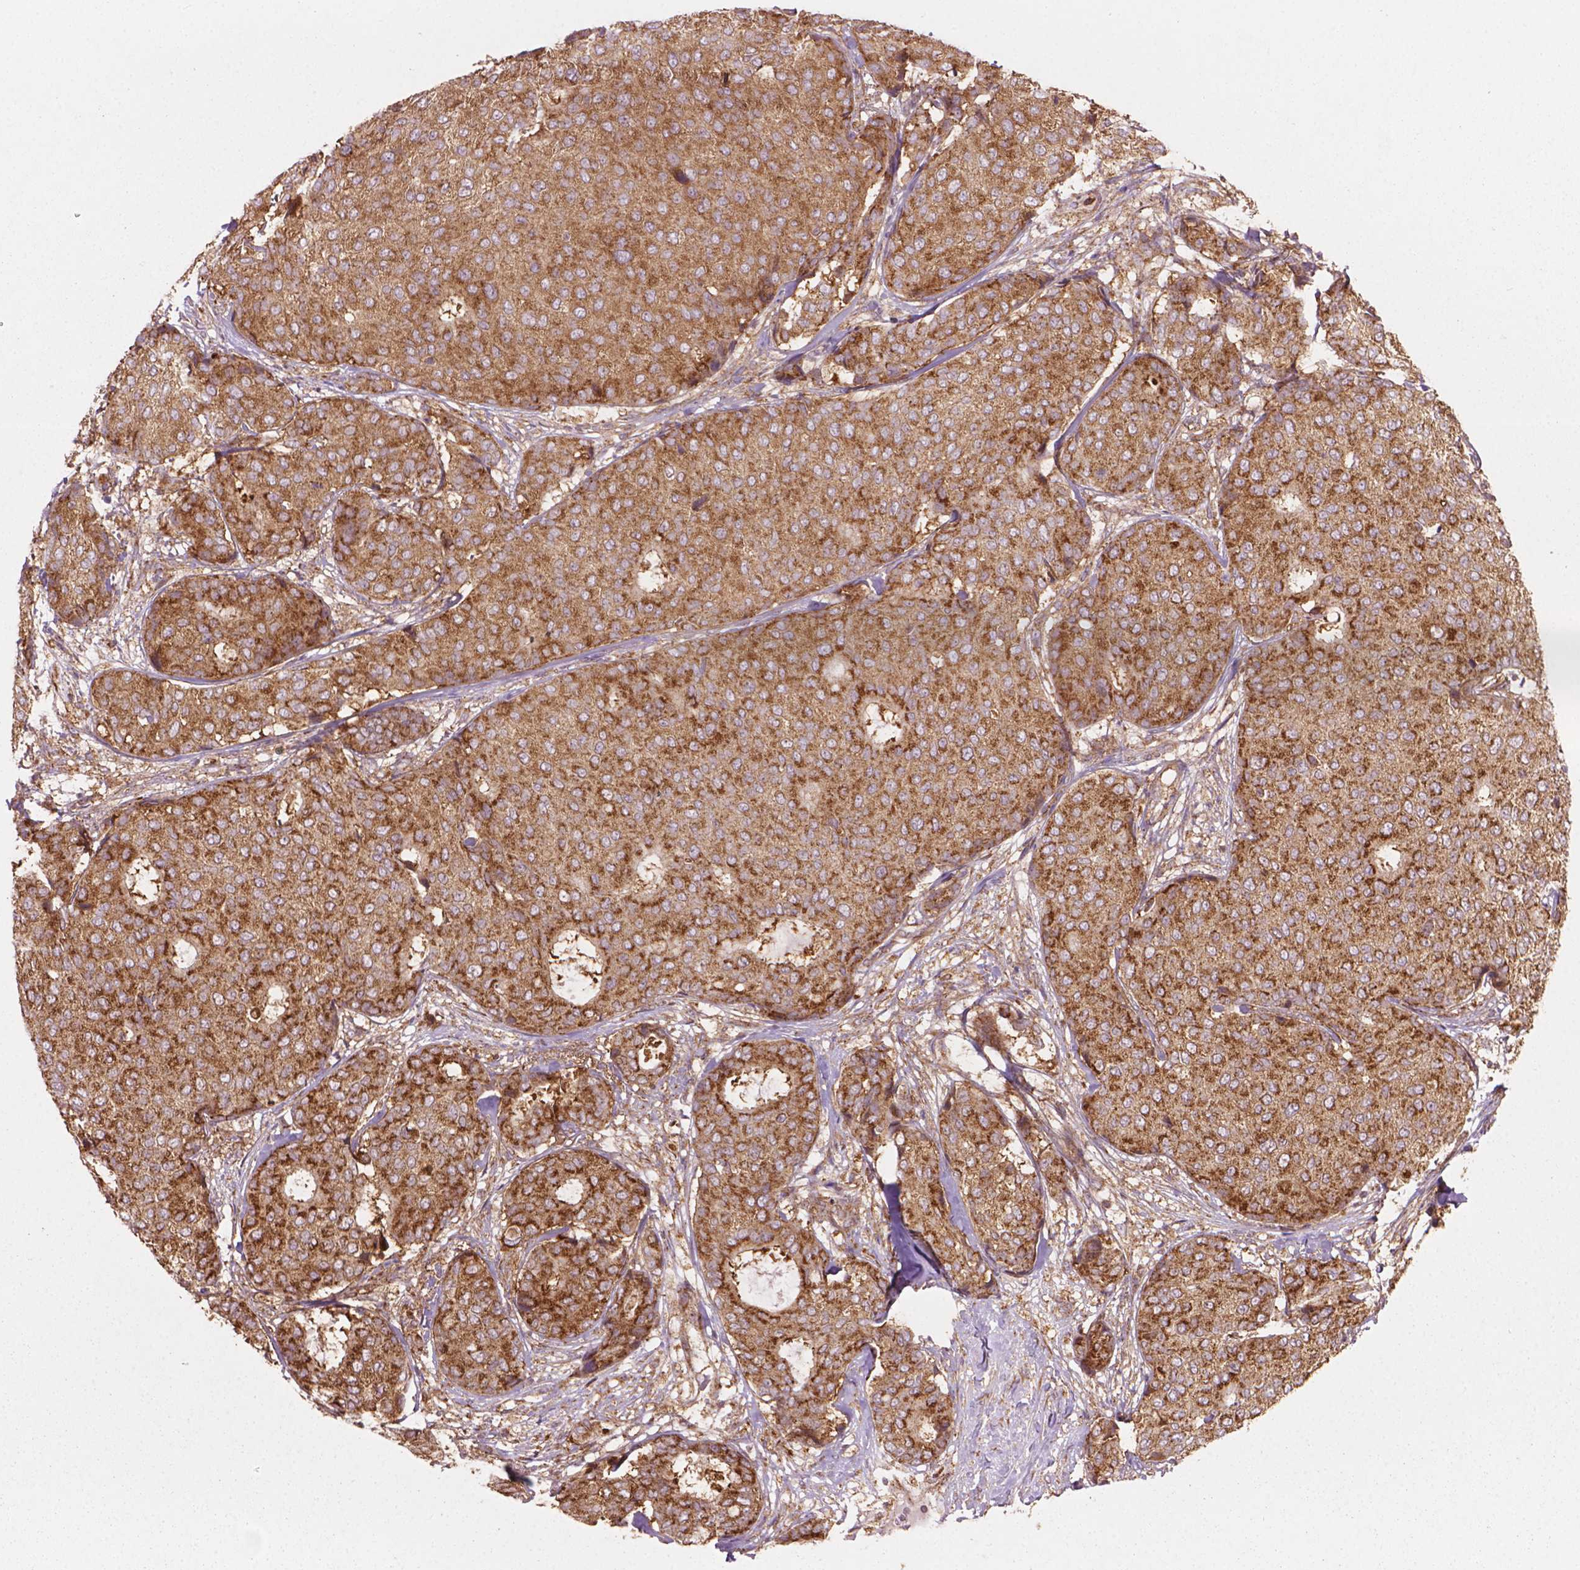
{"staining": {"intensity": "moderate", "quantity": ">75%", "location": "cytoplasmic/membranous"}, "tissue": "breast cancer", "cell_type": "Tumor cells", "image_type": "cancer", "snomed": [{"axis": "morphology", "description": "Duct carcinoma"}, {"axis": "topography", "description": "Breast"}], "caption": "Brown immunohistochemical staining in human breast invasive ductal carcinoma reveals moderate cytoplasmic/membranous expression in approximately >75% of tumor cells.", "gene": "VARS2", "patient": {"sex": "female", "age": 75}}